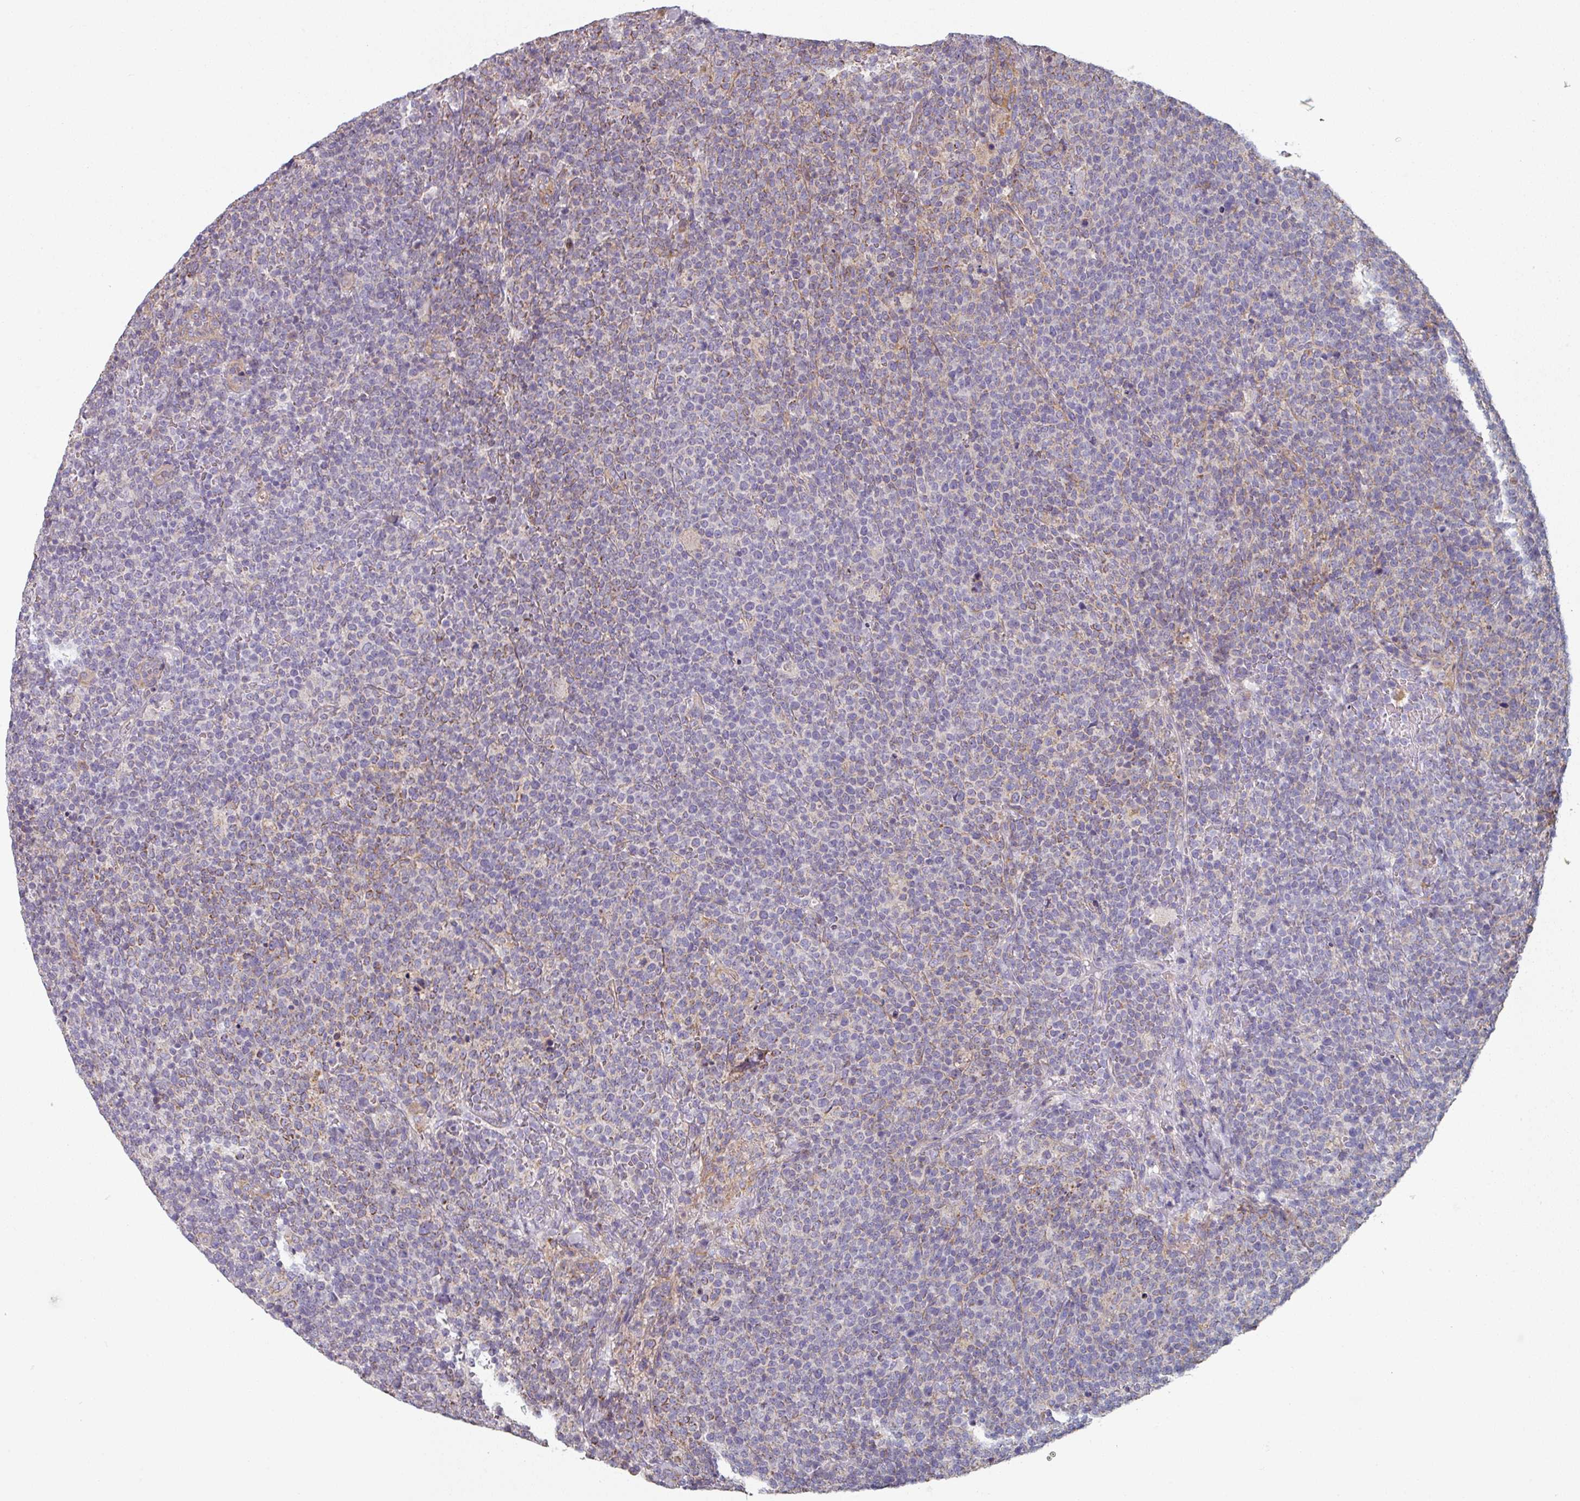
{"staining": {"intensity": "negative", "quantity": "none", "location": "none"}, "tissue": "lymphoma", "cell_type": "Tumor cells", "image_type": "cancer", "snomed": [{"axis": "morphology", "description": "Malignant lymphoma, non-Hodgkin's type, High grade"}, {"axis": "topography", "description": "Lymph node"}], "caption": "An IHC histopathology image of malignant lymphoma, non-Hodgkin's type (high-grade) is shown. There is no staining in tumor cells of malignant lymphoma, non-Hodgkin's type (high-grade).", "gene": "GSTA4", "patient": {"sex": "male", "age": 61}}